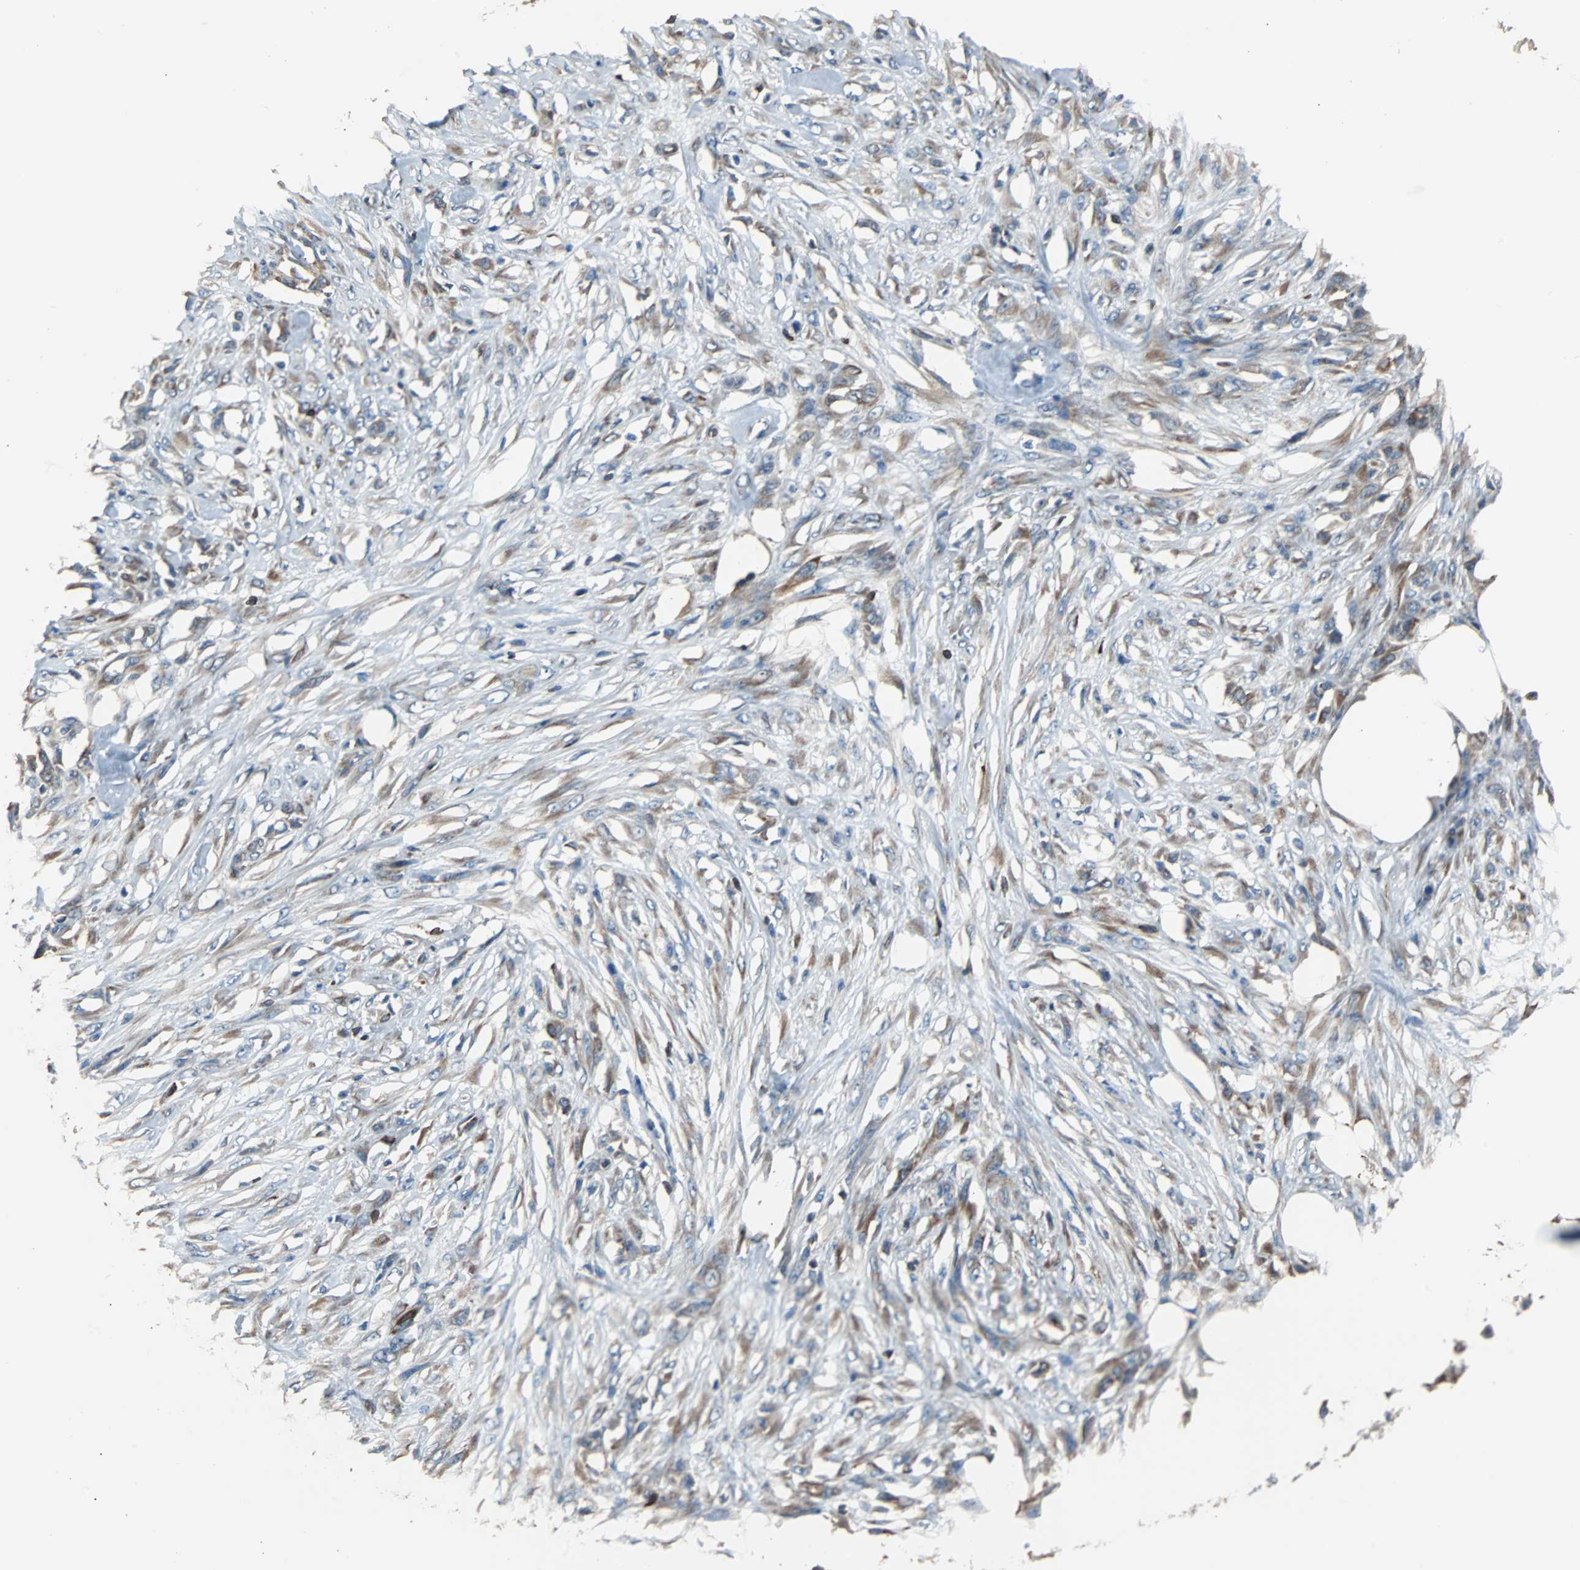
{"staining": {"intensity": "weak", "quantity": "25%-75%", "location": "cytoplasmic/membranous"}, "tissue": "skin cancer", "cell_type": "Tumor cells", "image_type": "cancer", "snomed": [{"axis": "morphology", "description": "Normal tissue, NOS"}, {"axis": "morphology", "description": "Squamous cell carcinoma, NOS"}, {"axis": "topography", "description": "Skin"}], "caption": "Weak cytoplasmic/membranous staining is seen in about 25%-75% of tumor cells in skin squamous cell carcinoma. Nuclei are stained in blue.", "gene": "PBXIP1", "patient": {"sex": "female", "age": 59}}